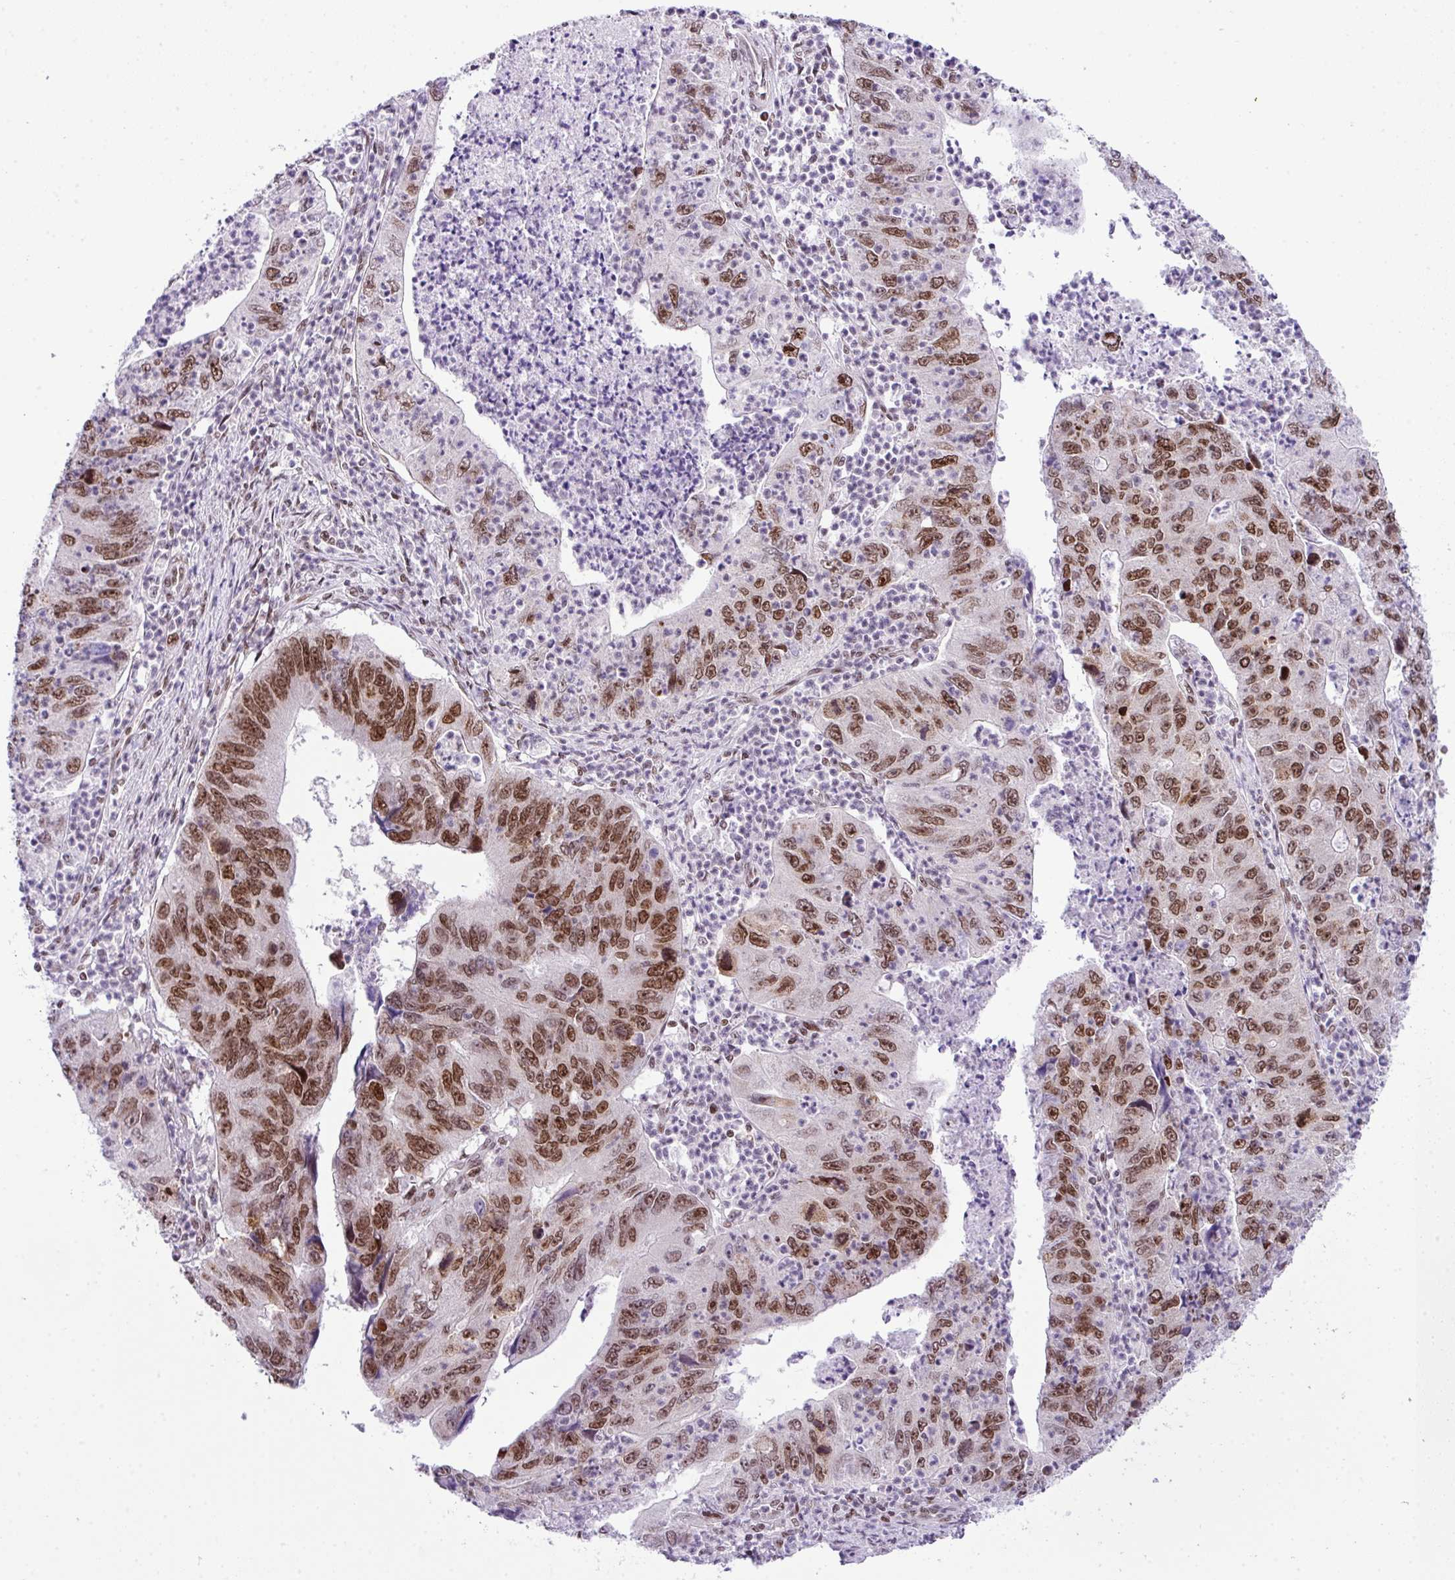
{"staining": {"intensity": "moderate", "quantity": ">75%", "location": "nuclear"}, "tissue": "stomach cancer", "cell_type": "Tumor cells", "image_type": "cancer", "snomed": [{"axis": "morphology", "description": "Adenocarcinoma, NOS"}, {"axis": "topography", "description": "Stomach"}], "caption": "The micrograph demonstrates staining of stomach adenocarcinoma, revealing moderate nuclear protein expression (brown color) within tumor cells.", "gene": "CCDC137", "patient": {"sex": "male", "age": 59}}